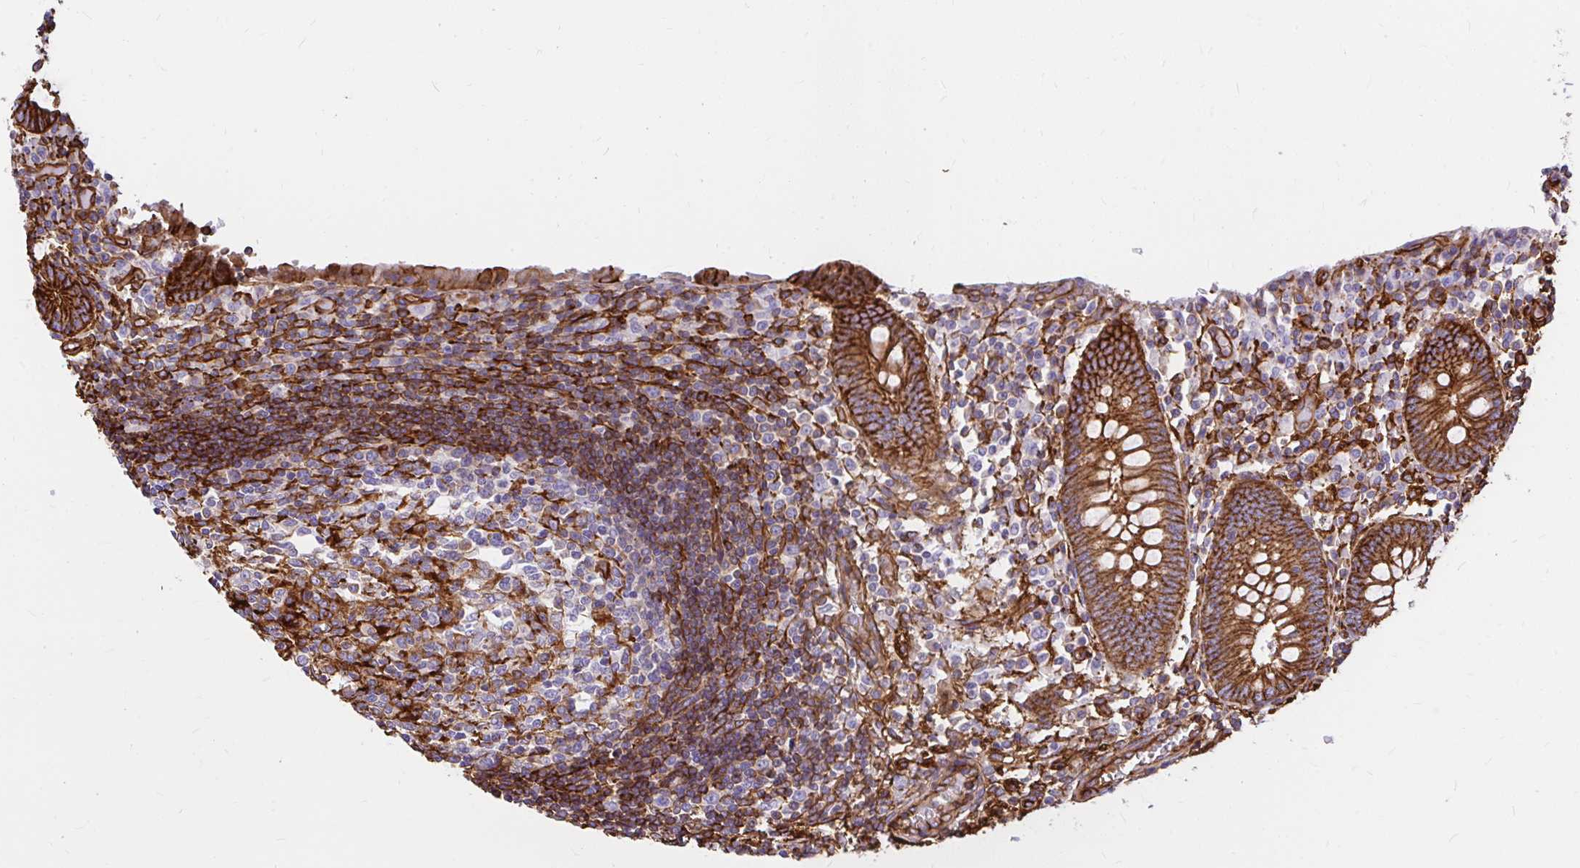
{"staining": {"intensity": "strong", "quantity": ">75%", "location": "cytoplasmic/membranous"}, "tissue": "appendix", "cell_type": "Glandular cells", "image_type": "normal", "snomed": [{"axis": "morphology", "description": "Normal tissue, NOS"}, {"axis": "topography", "description": "Appendix"}], "caption": "Protein staining demonstrates strong cytoplasmic/membranous staining in approximately >75% of glandular cells in normal appendix.", "gene": "MAP1LC3B2", "patient": {"sex": "female", "age": 17}}